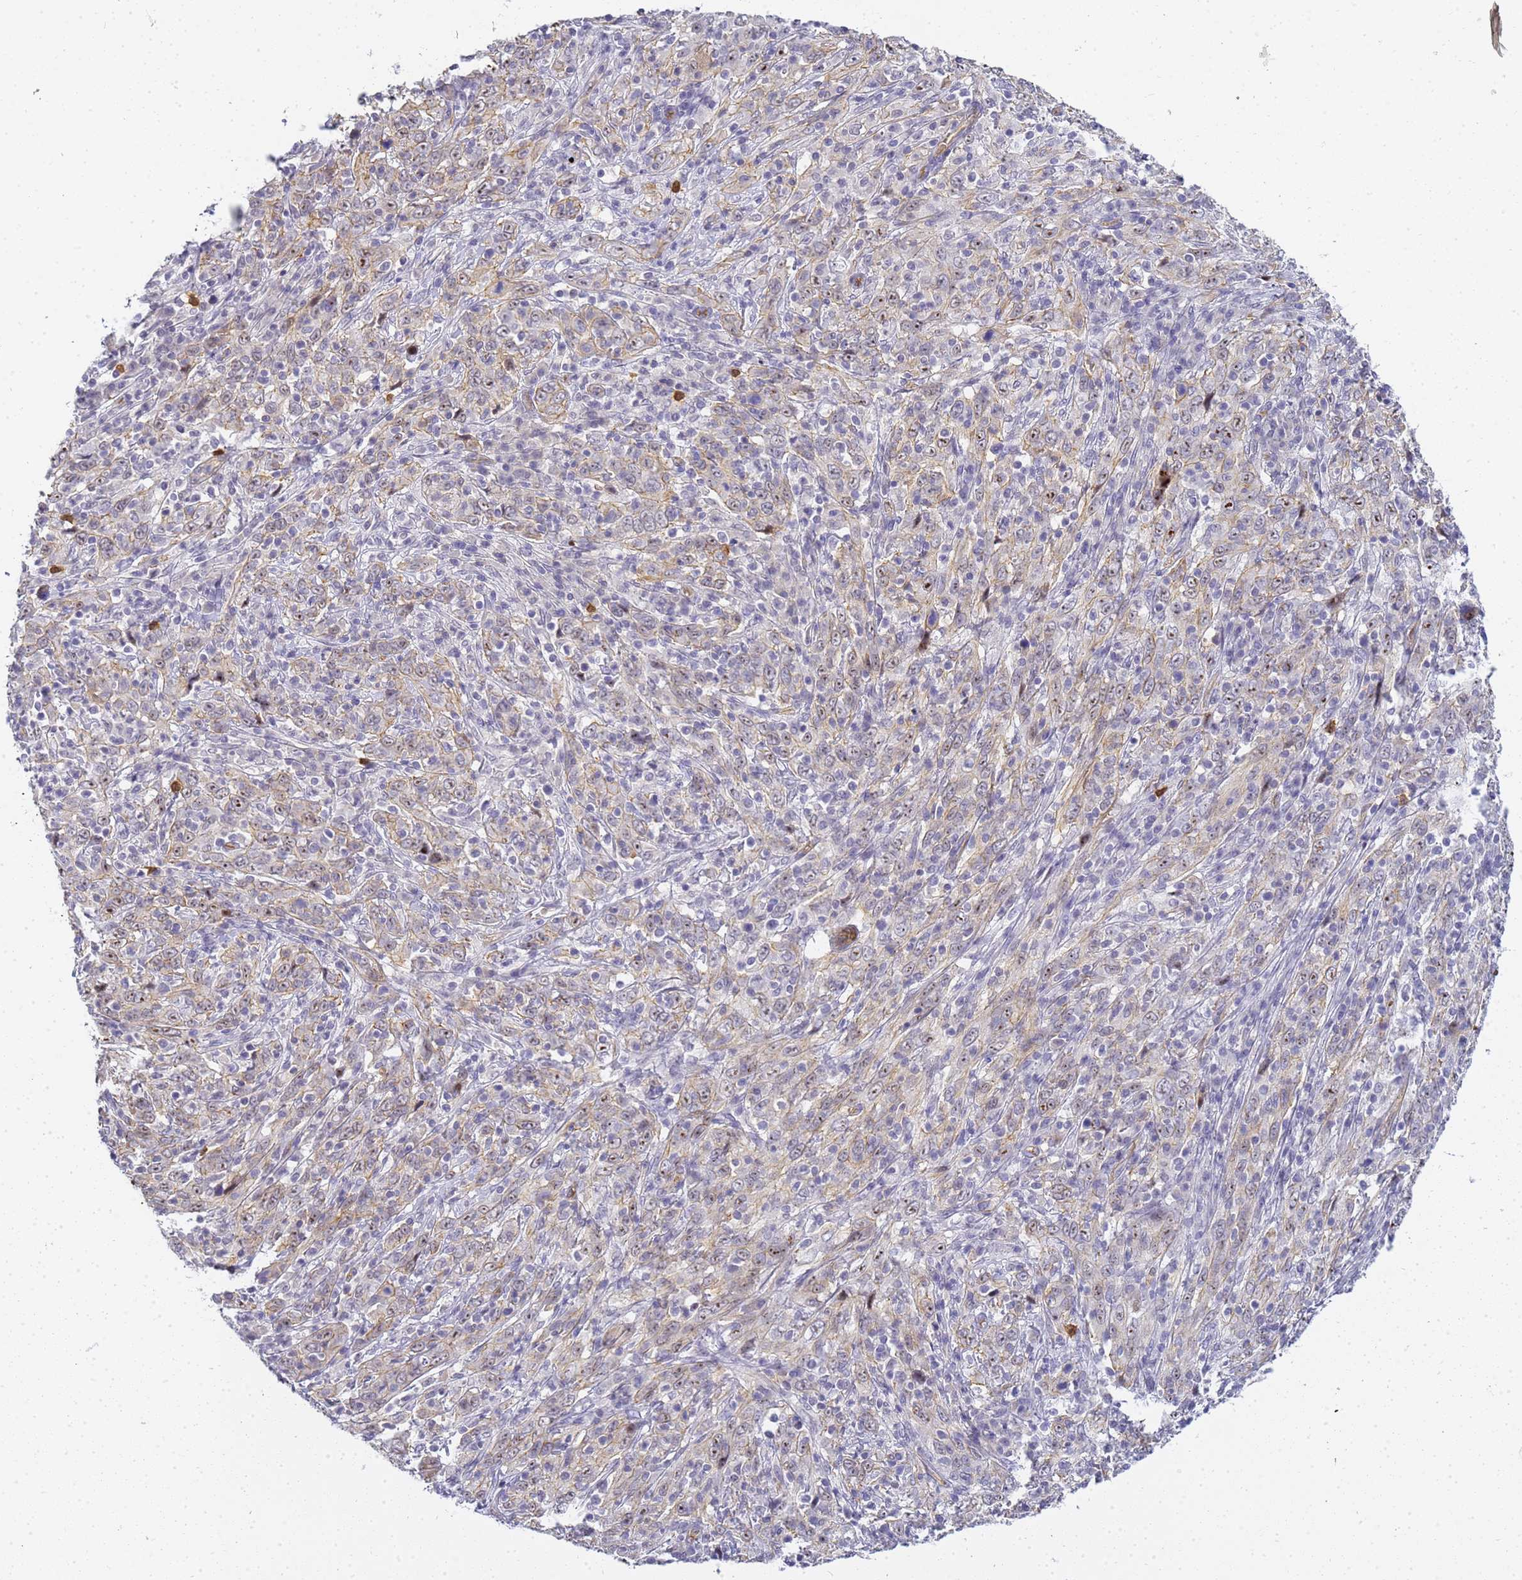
{"staining": {"intensity": "weak", "quantity": "25%-75%", "location": "nuclear"}, "tissue": "cervical cancer", "cell_type": "Tumor cells", "image_type": "cancer", "snomed": [{"axis": "morphology", "description": "Squamous cell carcinoma, NOS"}, {"axis": "topography", "description": "Cervix"}], "caption": "Protein expression analysis of cervical cancer (squamous cell carcinoma) exhibits weak nuclear staining in about 25%-75% of tumor cells.", "gene": "GON4L", "patient": {"sex": "female", "age": 46}}